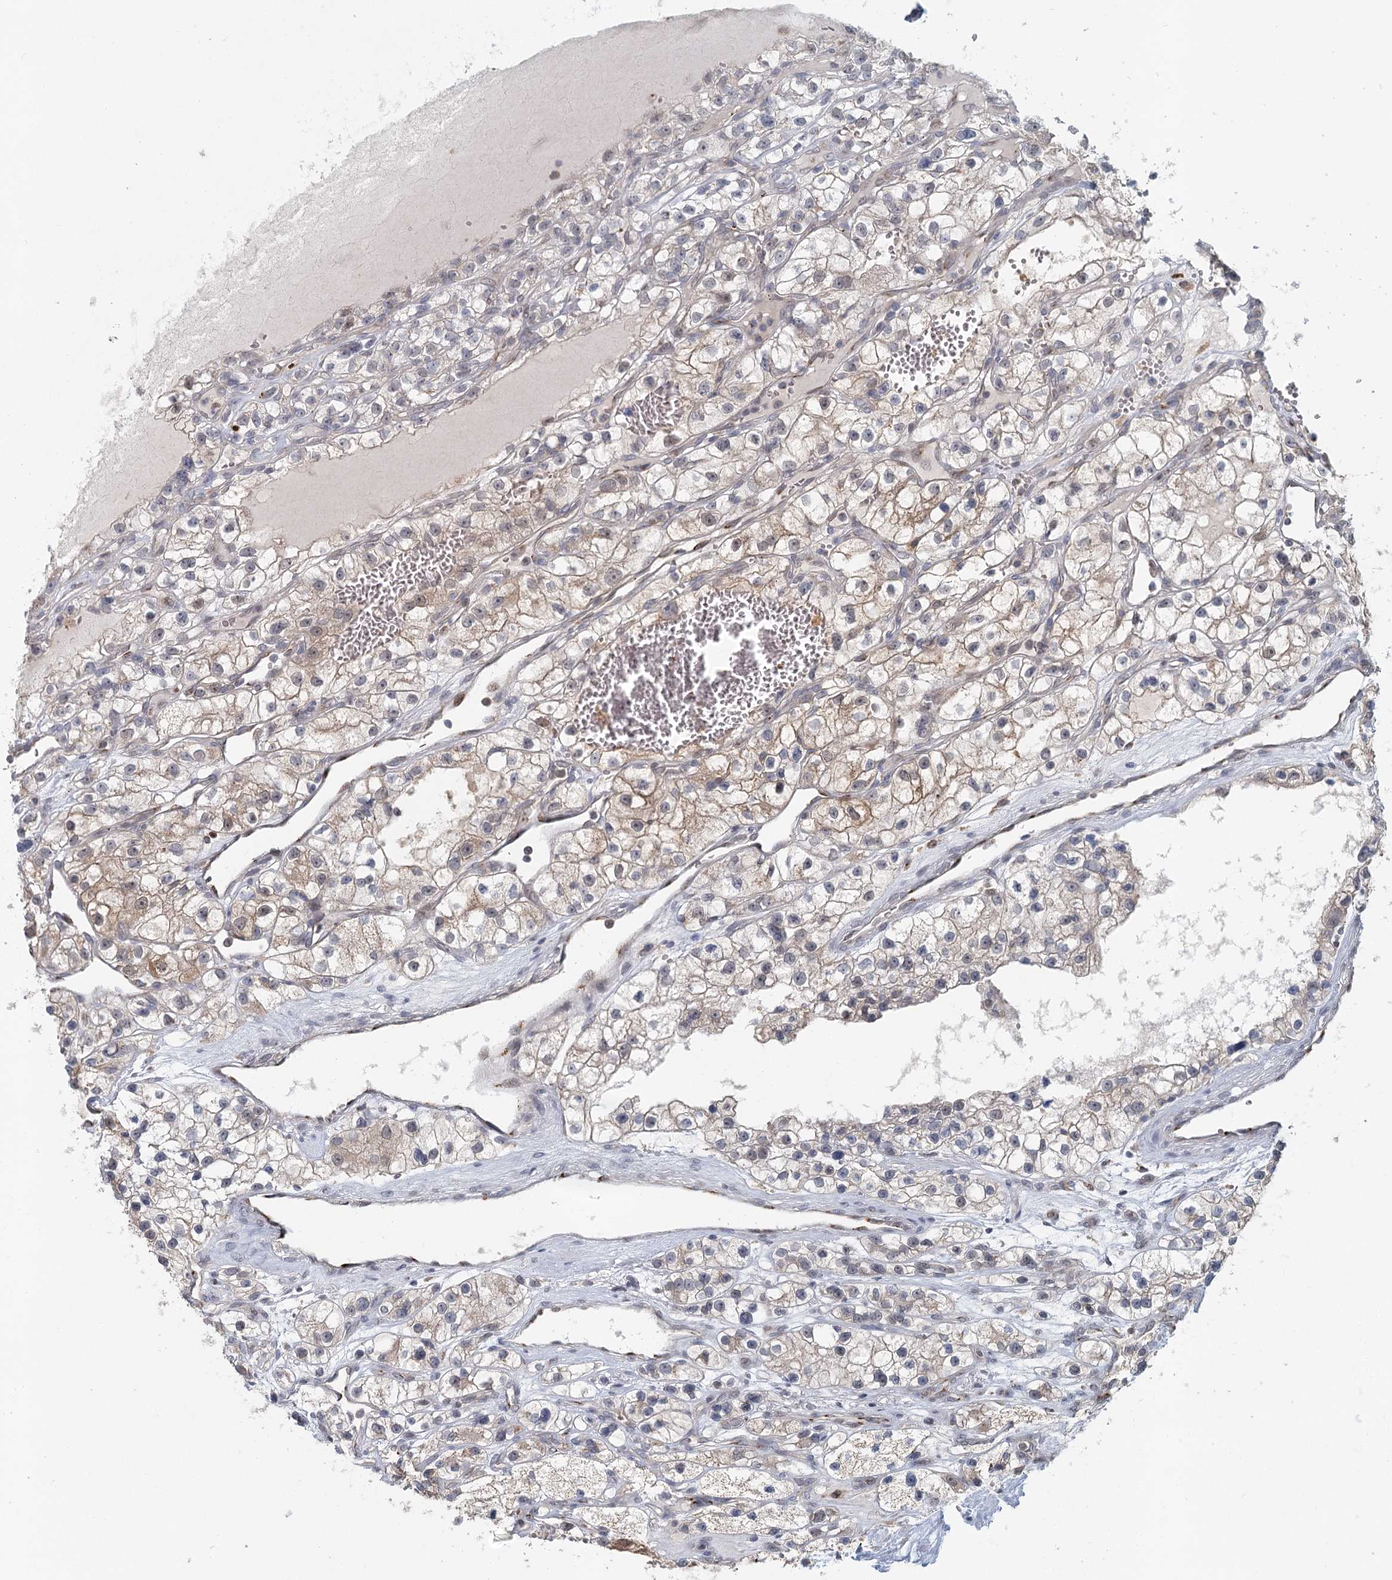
{"staining": {"intensity": "weak", "quantity": "<25%", "location": "cytoplasmic/membranous"}, "tissue": "renal cancer", "cell_type": "Tumor cells", "image_type": "cancer", "snomed": [{"axis": "morphology", "description": "Adenocarcinoma, NOS"}, {"axis": "topography", "description": "Kidney"}], "caption": "IHC image of neoplastic tissue: adenocarcinoma (renal) stained with DAB (3,3'-diaminobenzidine) demonstrates no significant protein positivity in tumor cells.", "gene": "ADK", "patient": {"sex": "female", "age": 57}}